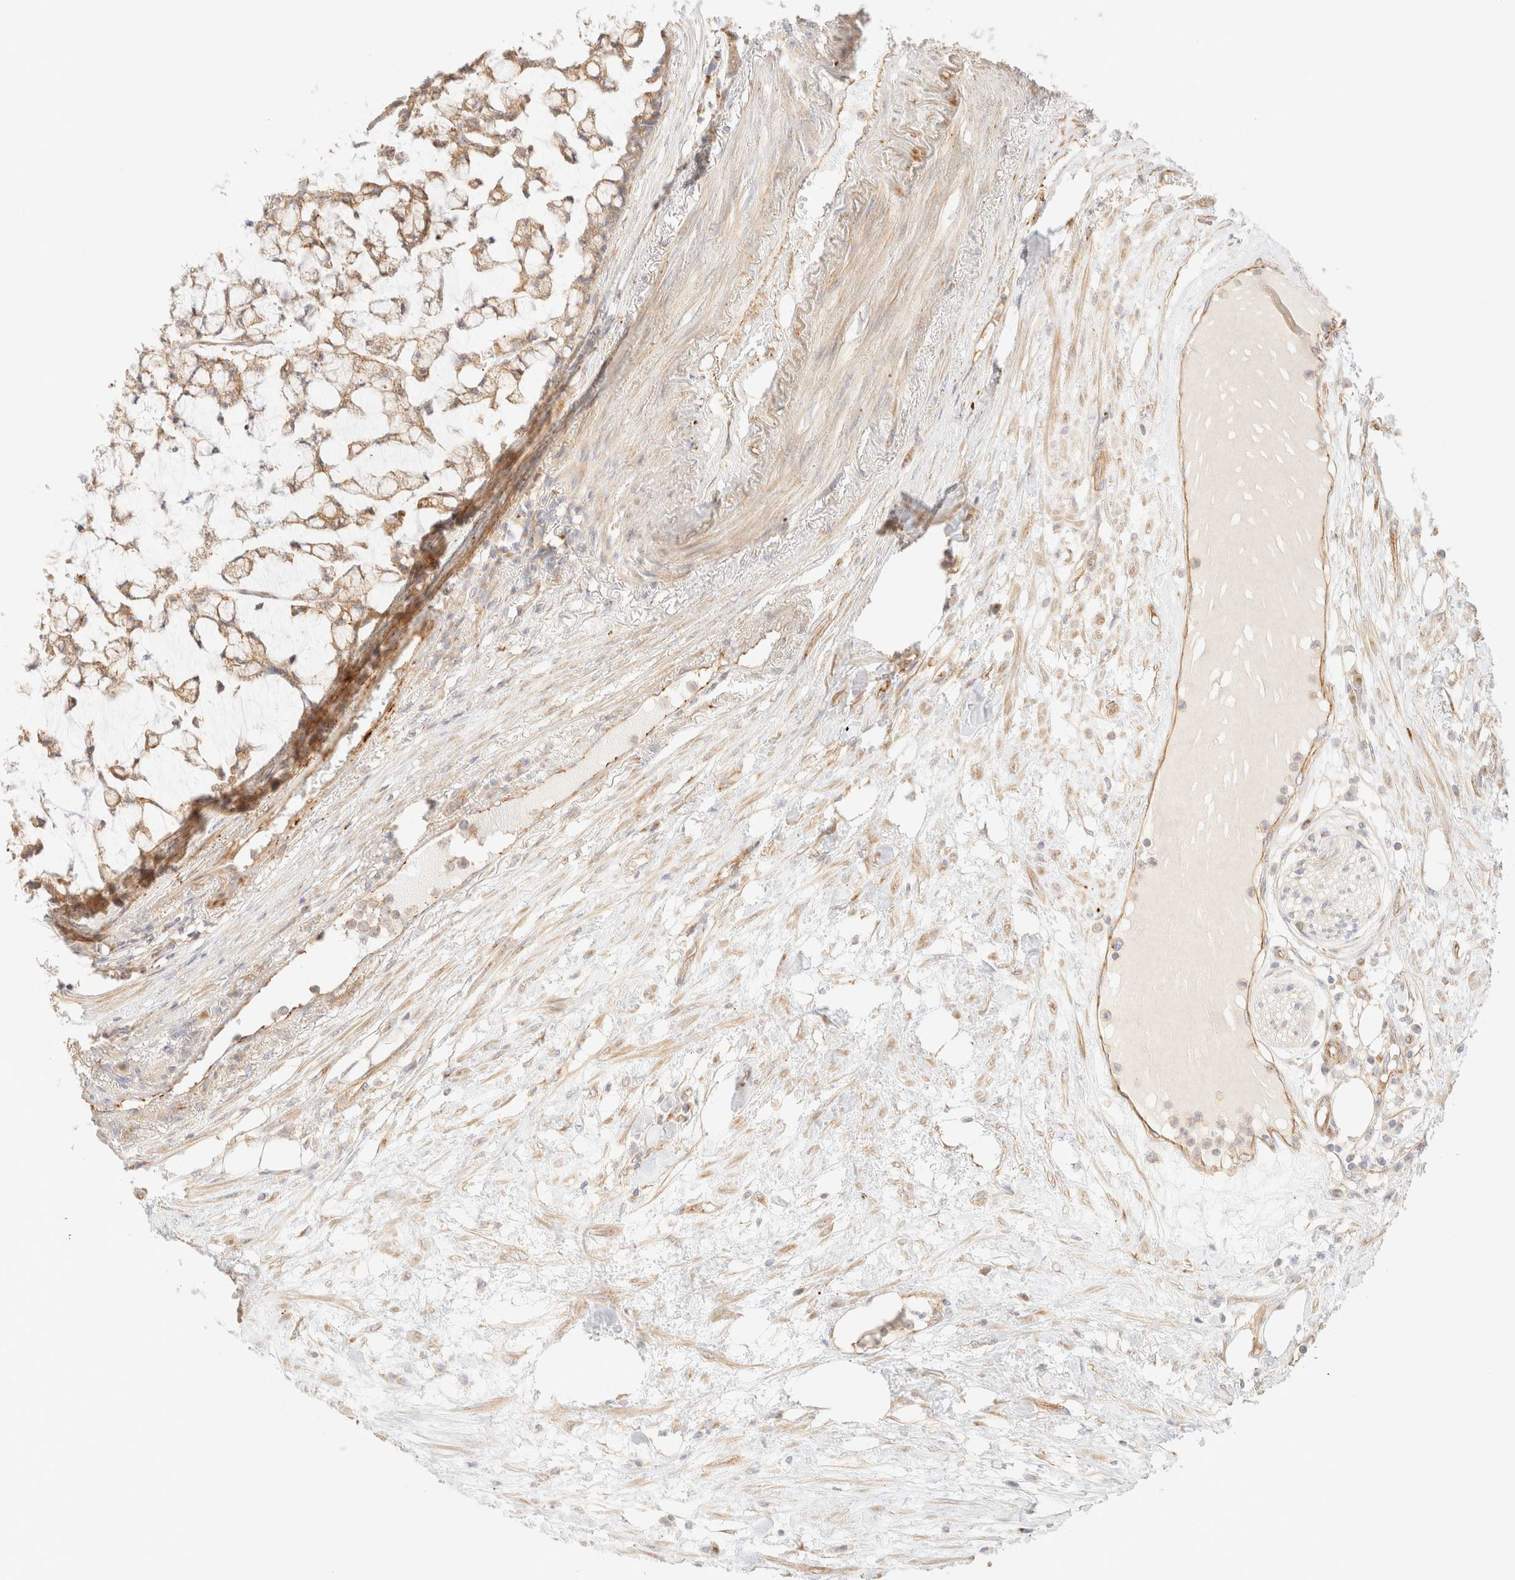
{"staining": {"intensity": "moderate", "quantity": ">75%", "location": "cytoplasmic/membranous"}, "tissue": "colorectal cancer", "cell_type": "Tumor cells", "image_type": "cancer", "snomed": [{"axis": "morphology", "description": "Adenocarcinoma, NOS"}, {"axis": "topography", "description": "Colon"}], "caption": "A high-resolution micrograph shows immunohistochemistry (IHC) staining of colorectal cancer (adenocarcinoma), which displays moderate cytoplasmic/membranous expression in about >75% of tumor cells.", "gene": "MYO10", "patient": {"sex": "female", "age": 84}}